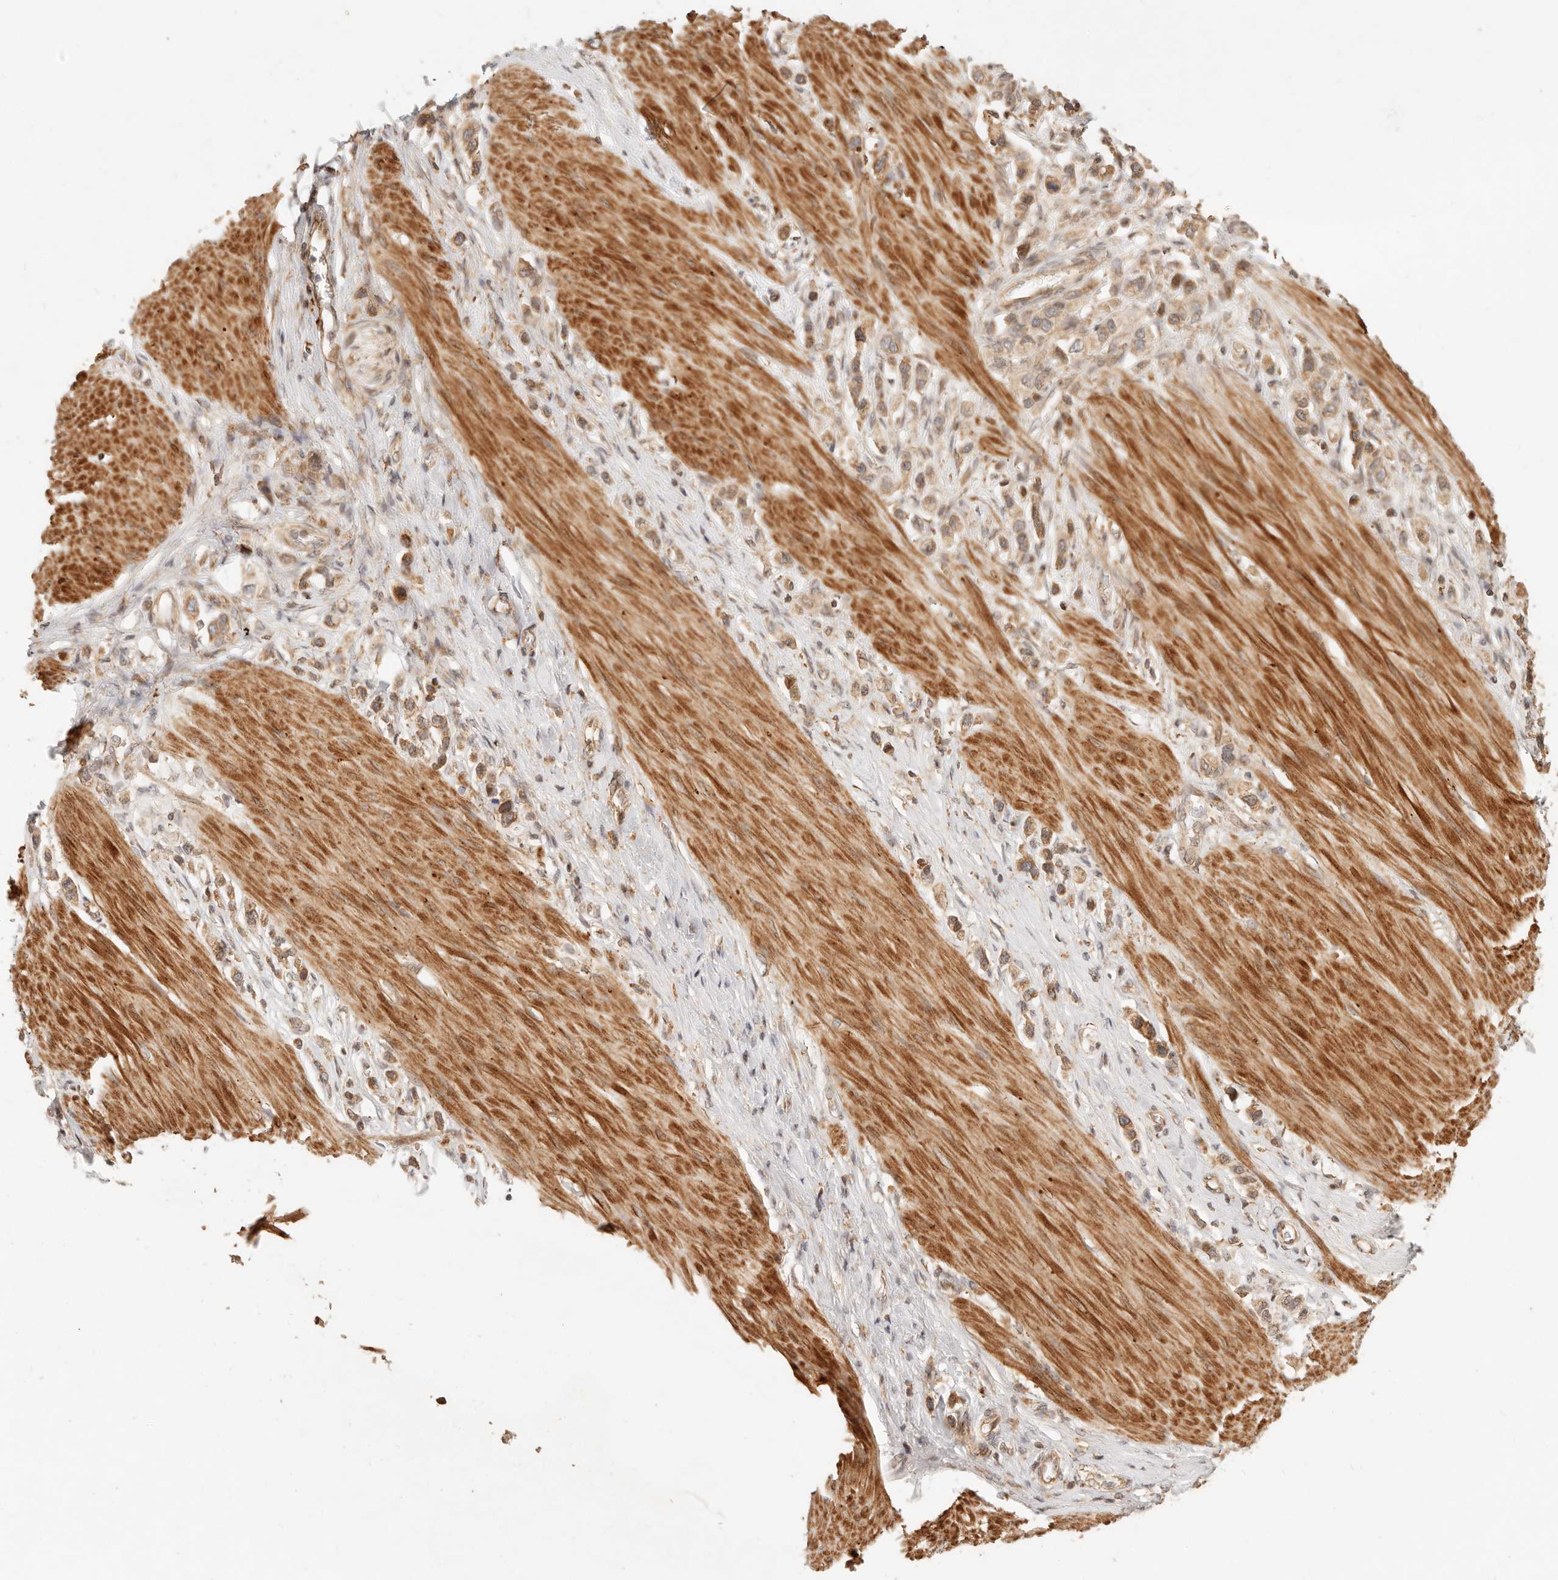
{"staining": {"intensity": "moderate", "quantity": ">75%", "location": "cytoplasmic/membranous"}, "tissue": "stomach cancer", "cell_type": "Tumor cells", "image_type": "cancer", "snomed": [{"axis": "morphology", "description": "Adenocarcinoma, NOS"}, {"axis": "topography", "description": "Stomach"}], "caption": "Stomach cancer (adenocarcinoma) stained with a protein marker reveals moderate staining in tumor cells.", "gene": "TIMM17A", "patient": {"sex": "female", "age": 65}}